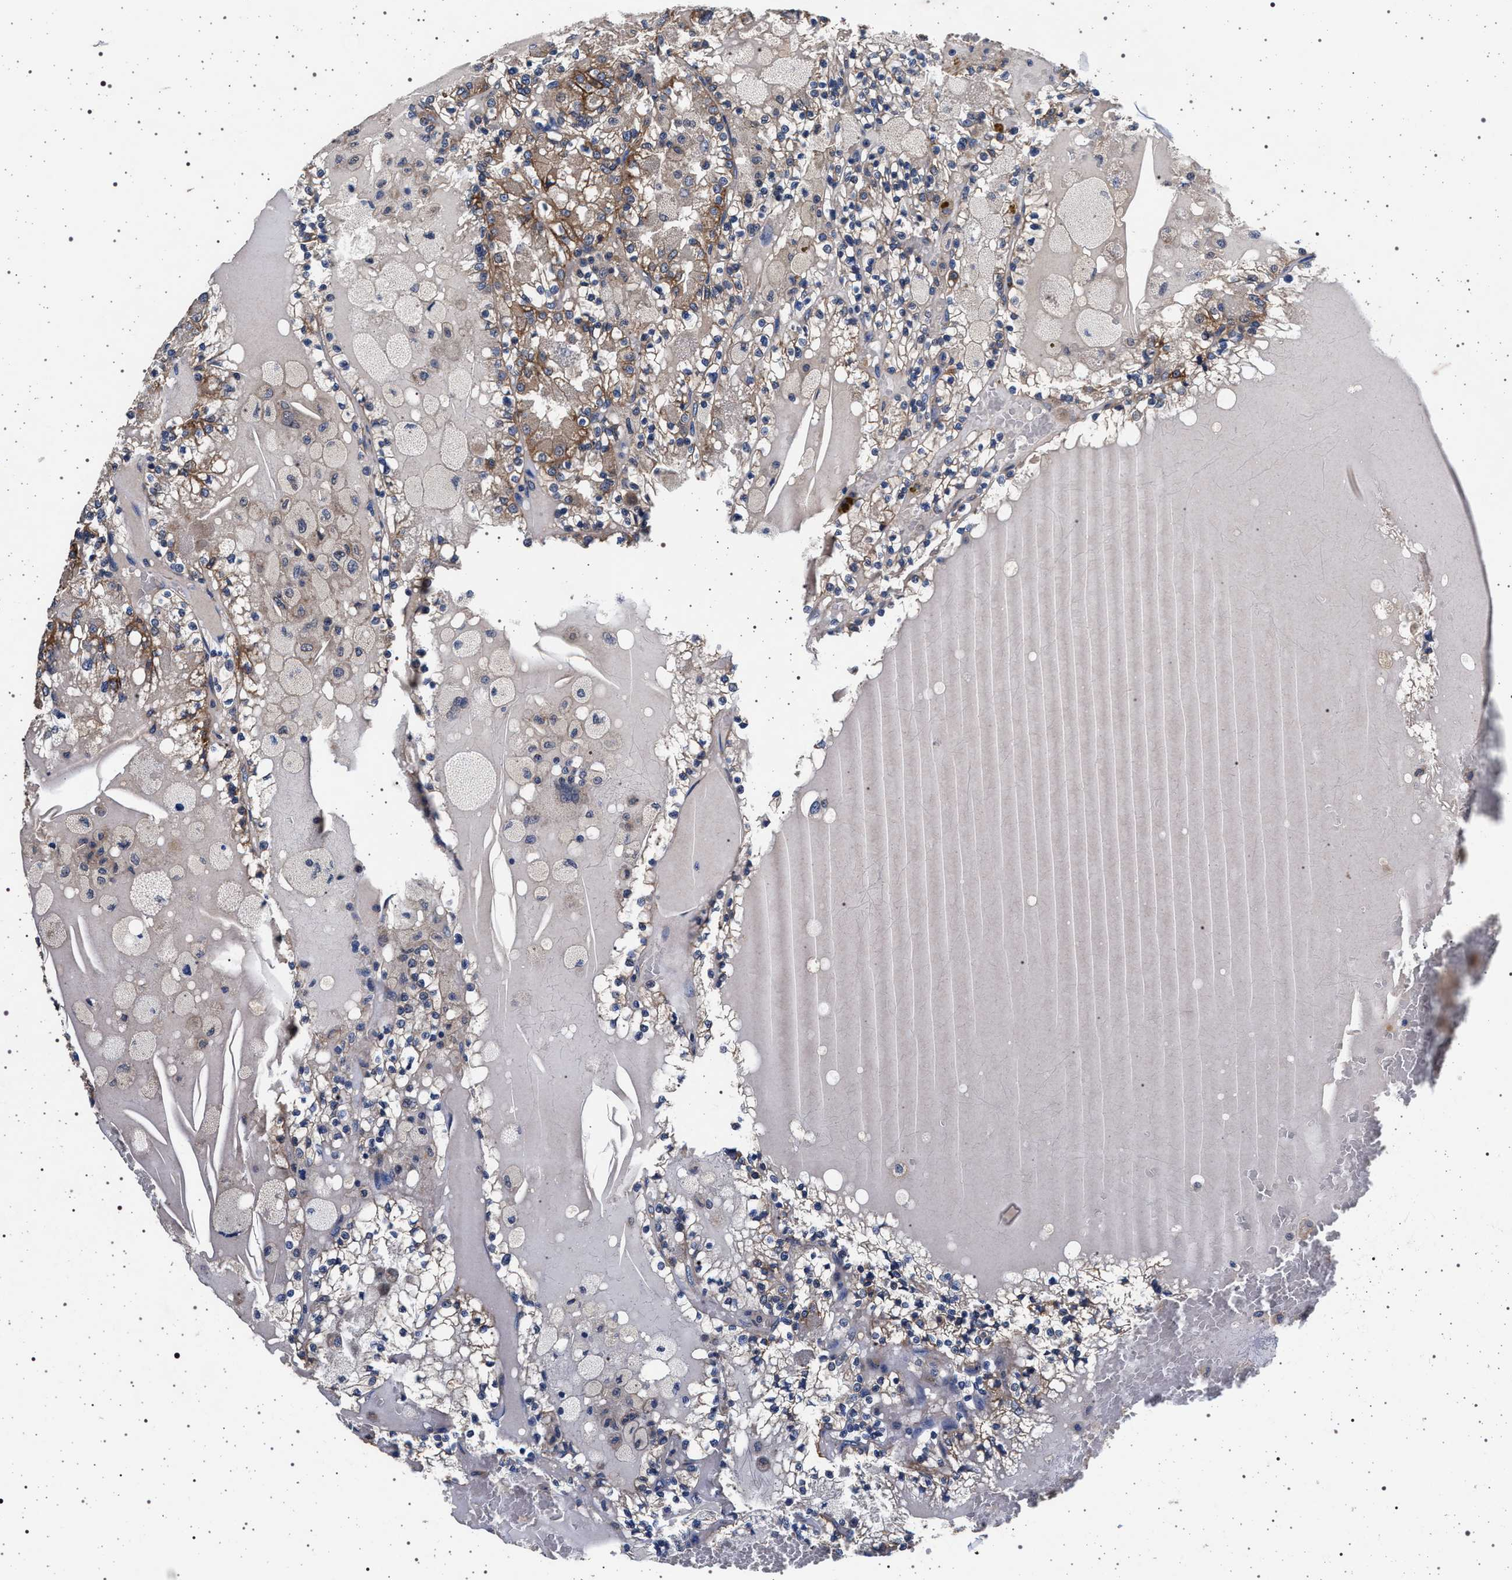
{"staining": {"intensity": "moderate", "quantity": ">75%", "location": "cytoplasmic/membranous"}, "tissue": "renal cancer", "cell_type": "Tumor cells", "image_type": "cancer", "snomed": [{"axis": "morphology", "description": "Adenocarcinoma, NOS"}, {"axis": "topography", "description": "Kidney"}], "caption": "Immunohistochemistry (IHC) micrograph of neoplastic tissue: human renal adenocarcinoma stained using IHC displays medium levels of moderate protein expression localized specifically in the cytoplasmic/membranous of tumor cells, appearing as a cytoplasmic/membranous brown color.", "gene": "MAP3K2", "patient": {"sex": "female", "age": 56}}